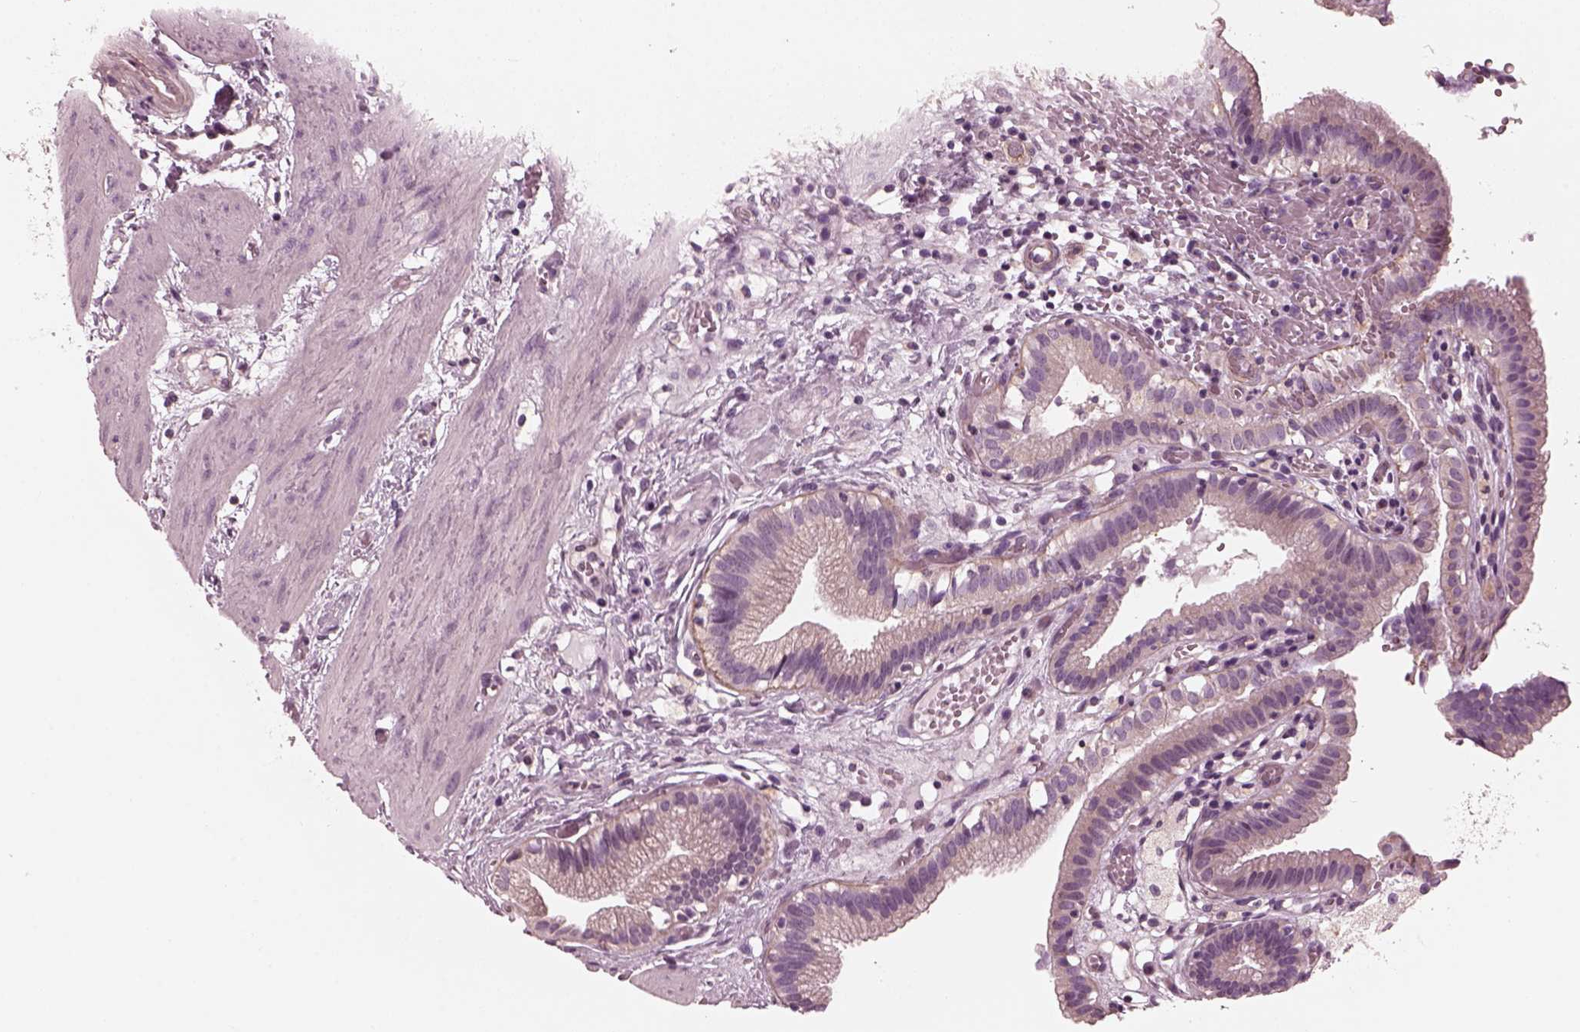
{"staining": {"intensity": "negative", "quantity": "none", "location": "none"}, "tissue": "gallbladder", "cell_type": "Glandular cells", "image_type": "normal", "snomed": [{"axis": "morphology", "description": "Normal tissue, NOS"}, {"axis": "topography", "description": "Gallbladder"}], "caption": "IHC histopathology image of unremarkable gallbladder stained for a protein (brown), which demonstrates no positivity in glandular cells.", "gene": "KIF6", "patient": {"sex": "female", "age": 24}}